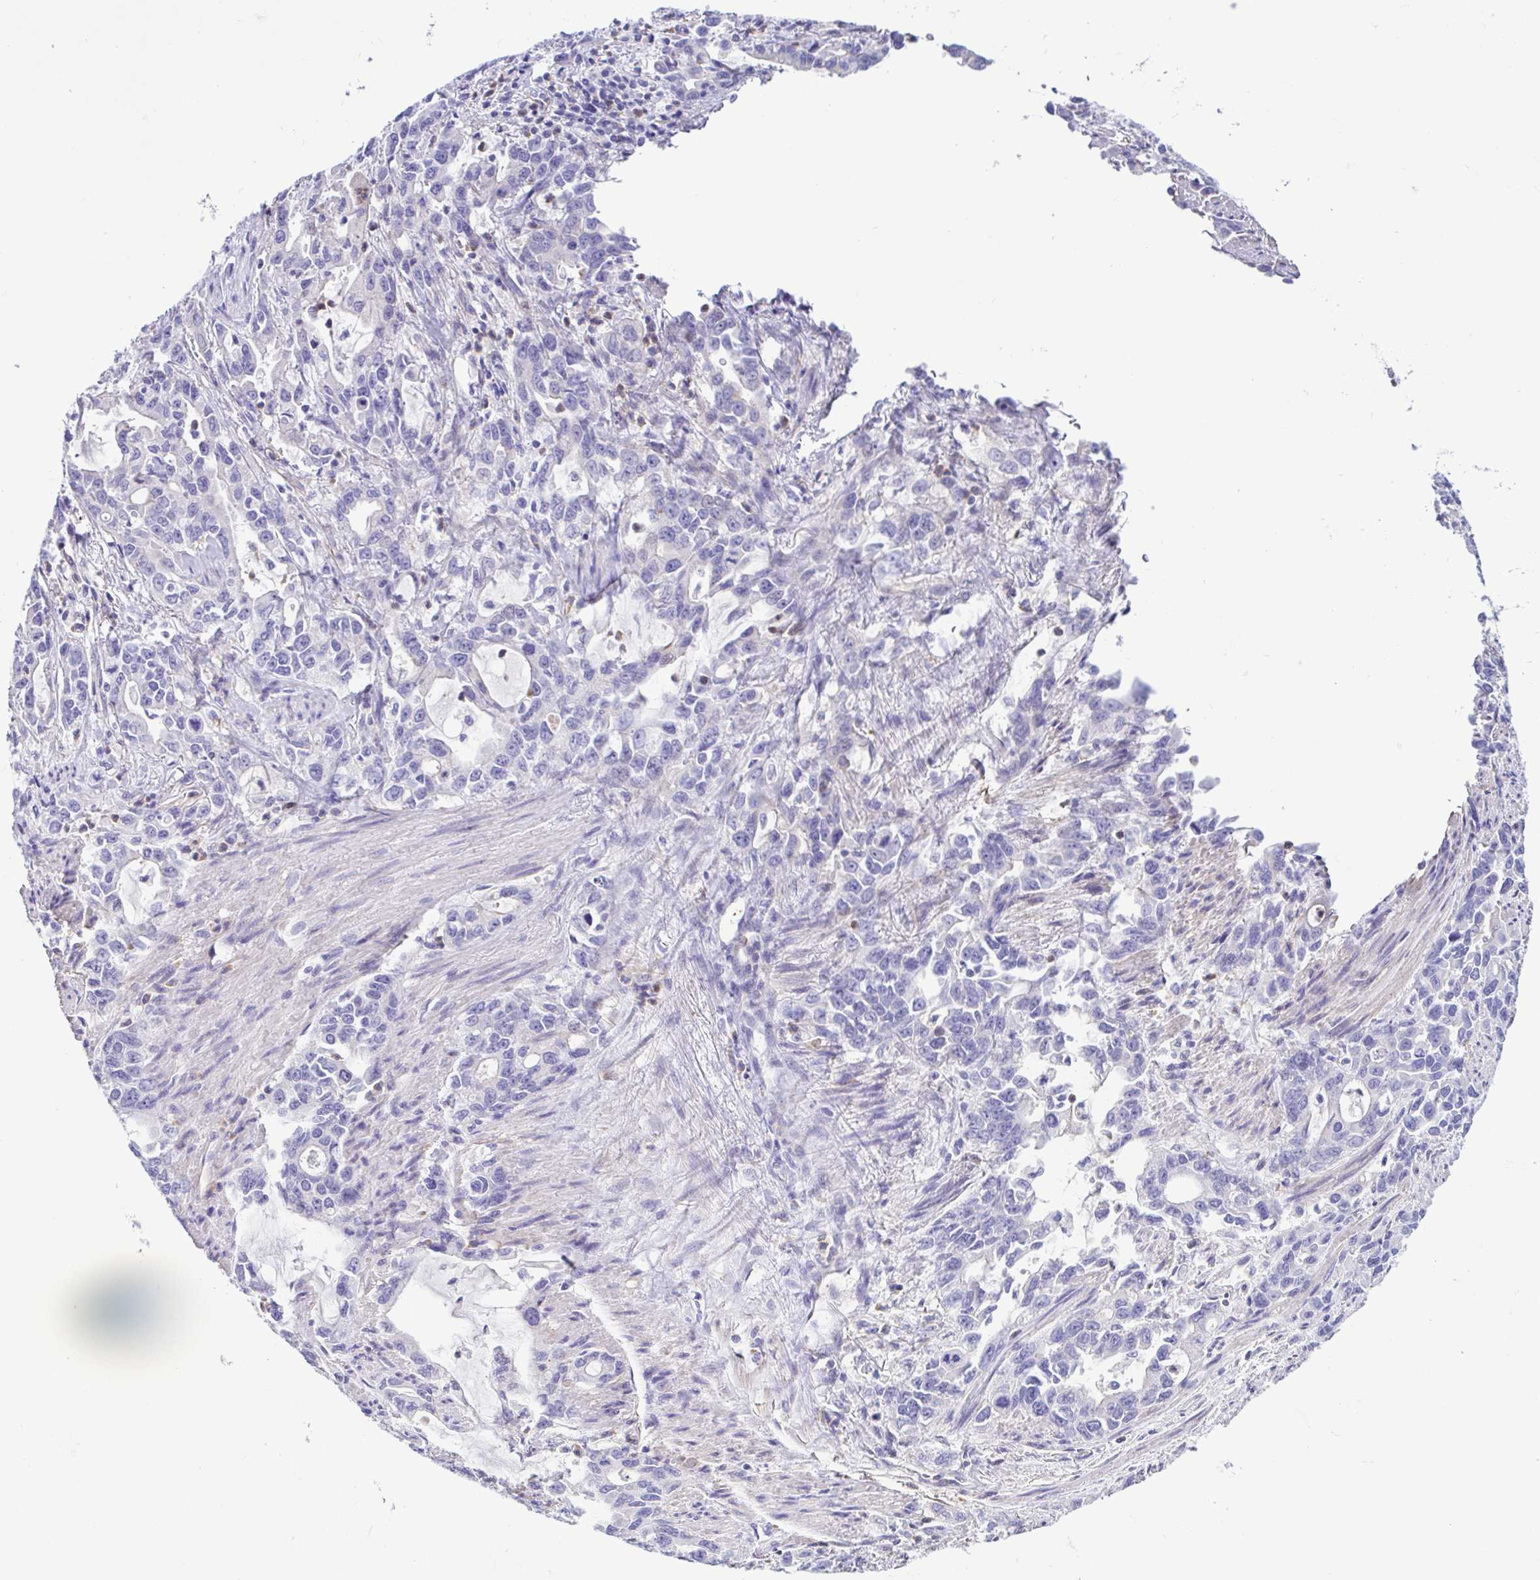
{"staining": {"intensity": "negative", "quantity": "none", "location": "none"}, "tissue": "stomach cancer", "cell_type": "Tumor cells", "image_type": "cancer", "snomed": [{"axis": "morphology", "description": "Adenocarcinoma, NOS"}, {"axis": "topography", "description": "Stomach, upper"}], "caption": "Tumor cells show no significant expression in stomach cancer.", "gene": "CYP11B1", "patient": {"sex": "male", "age": 85}}